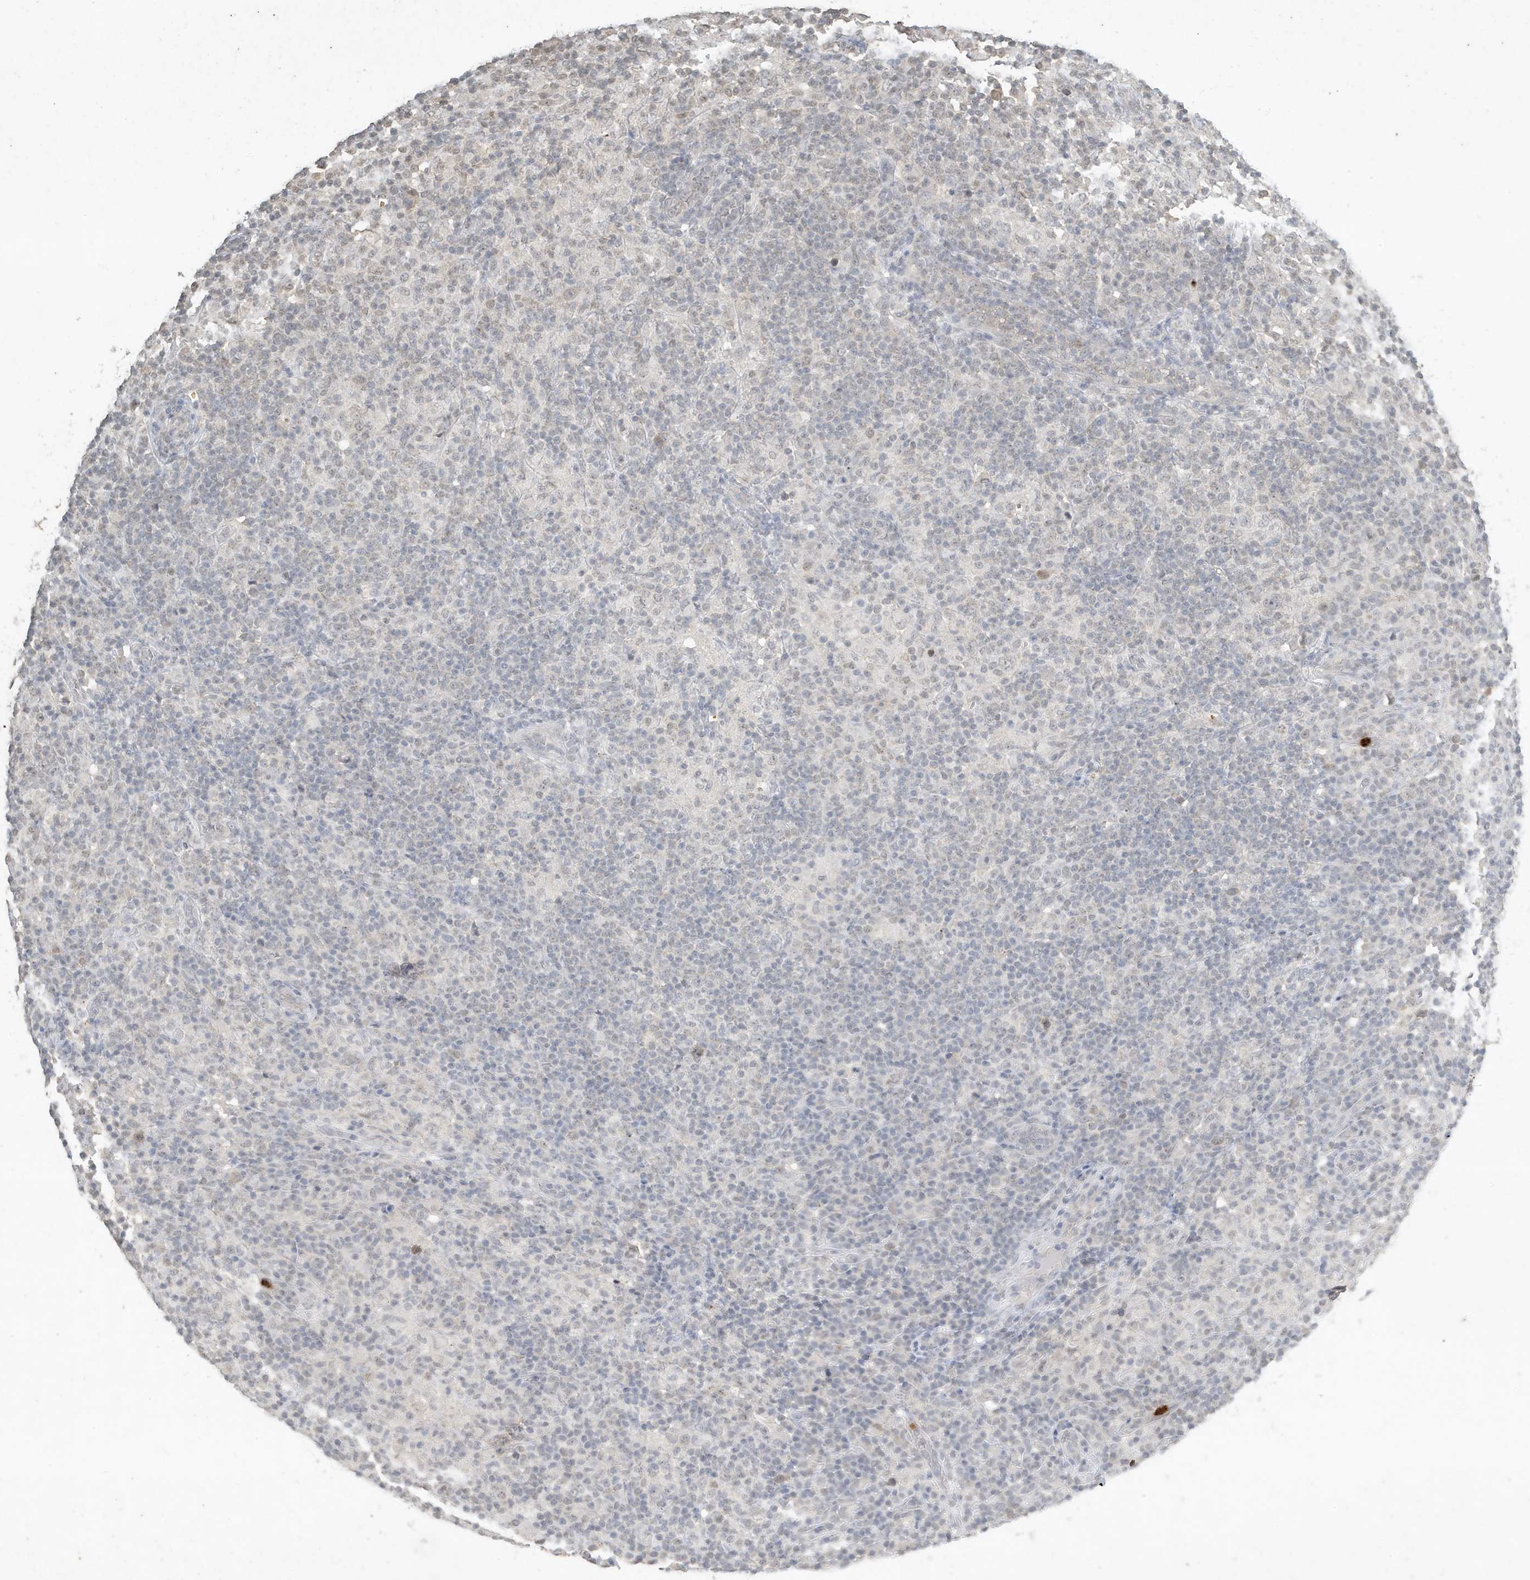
{"staining": {"intensity": "negative", "quantity": "none", "location": "none"}, "tissue": "lymphoma", "cell_type": "Tumor cells", "image_type": "cancer", "snomed": [{"axis": "morphology", "description": "Hodgkin's disease, NOS"}, {"axis": "topography", "description": "Lymph node"}], "caption": "Hodgkin's disease was stained to show a protein in brown. There is no significant positivity in tumor cells.", "gene": "DEFA1", "patient": {"sex": "male", "age": 70}}